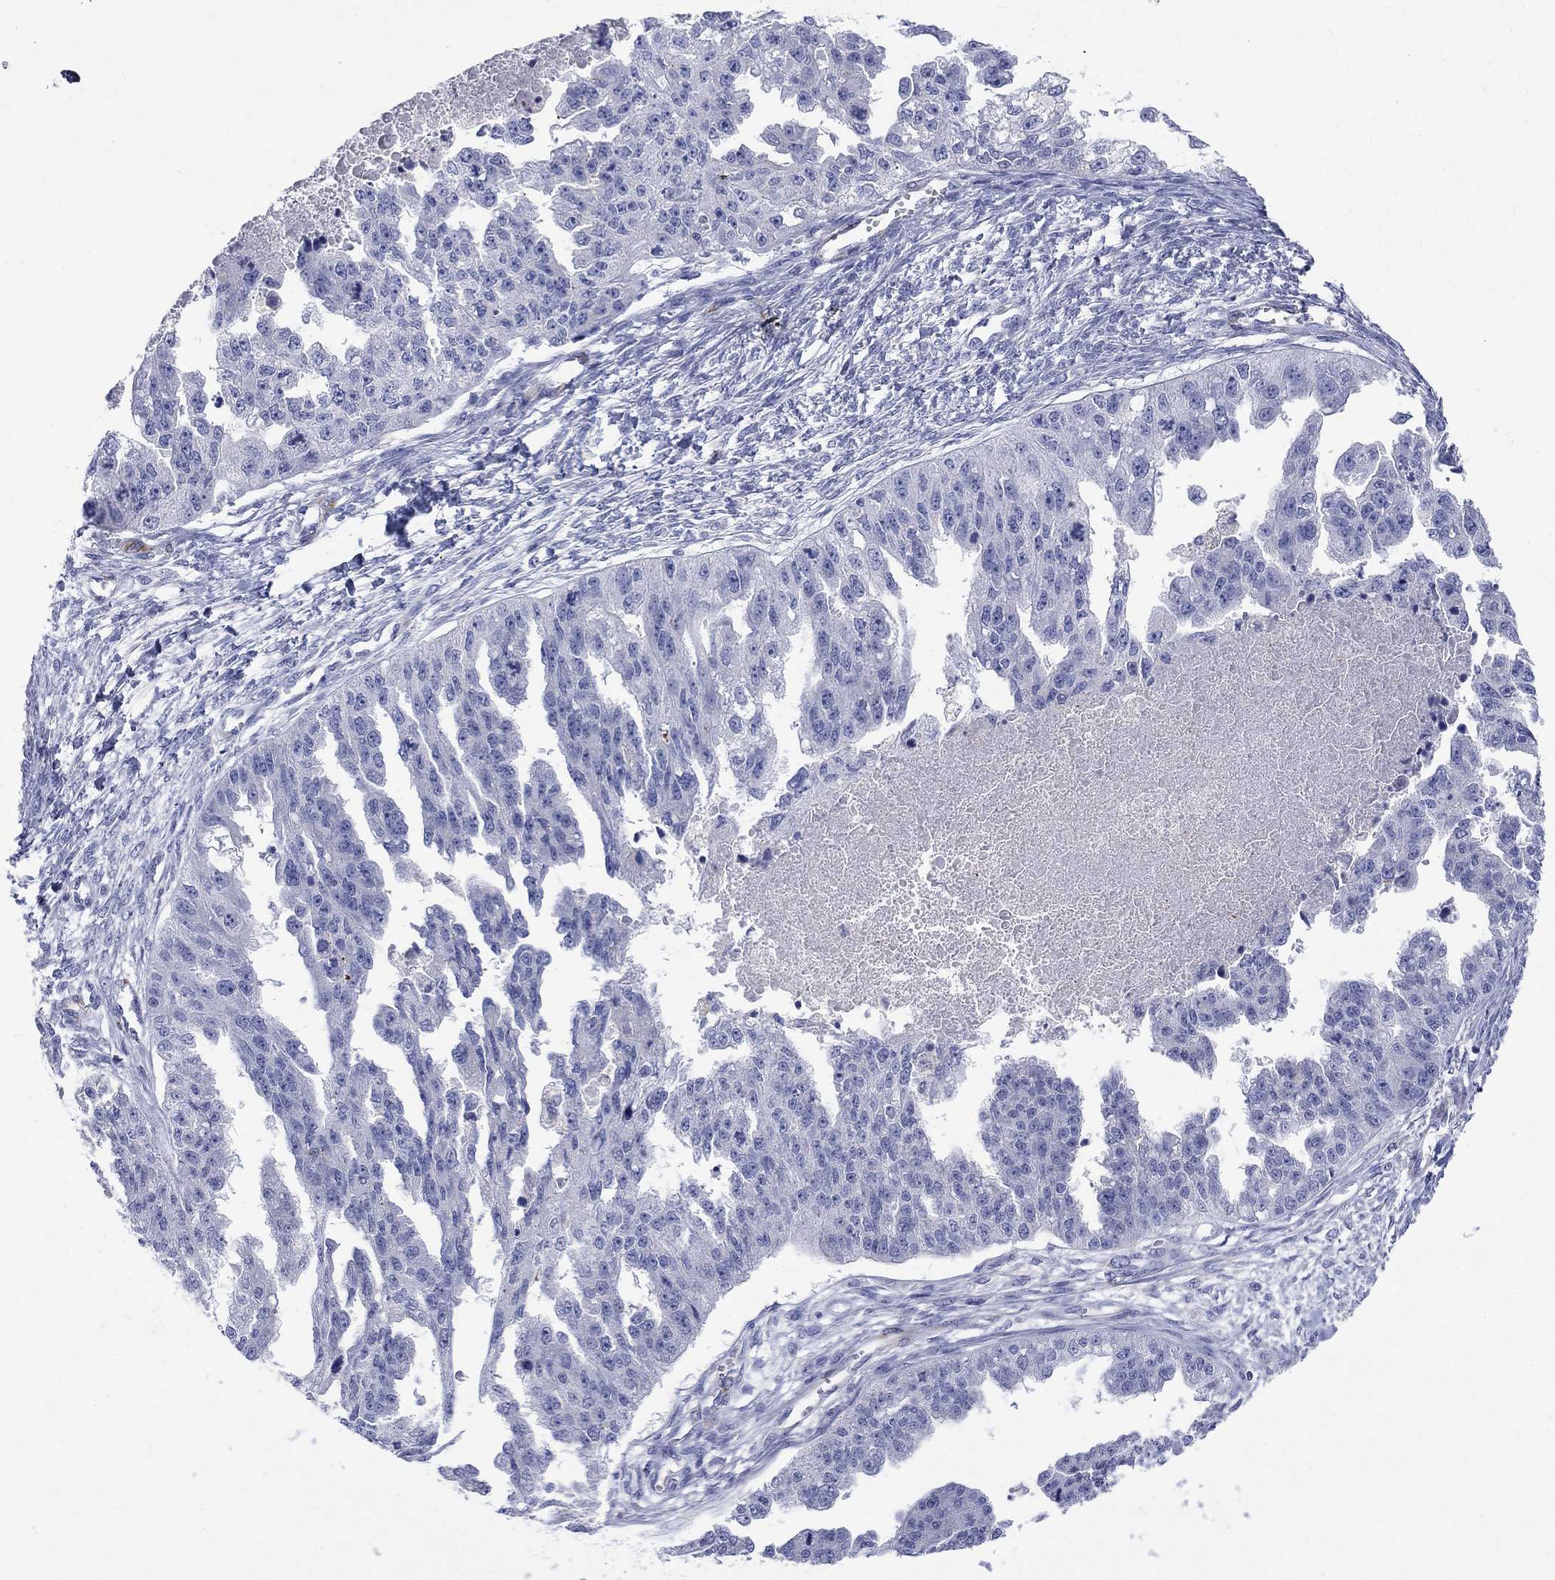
{"staining": {"intensity": "negative", "quantity": "none", "location": "none"}, "tissue": "ovarian cancer", "cell_type": "Tumor cells", "image_type": "cancer", "snomed": [{"axis": "morphology", "description": "Cystadenocarcinoma, serous, NOS"}, {"axis": "topography", "description": "Ovary"}], "caption": "Ovarian cancer (serous cystadenocarcinoma) was stained to show a protein in brown. There is no significant positivity in tumor cells. (DAB (3,3'-diaminobenzidine) immunohistochemistry (IHC) with hematoxylin counter stain).", "gene": "PTPRZ1", "patient": {"sex": "female", "age": 58}}